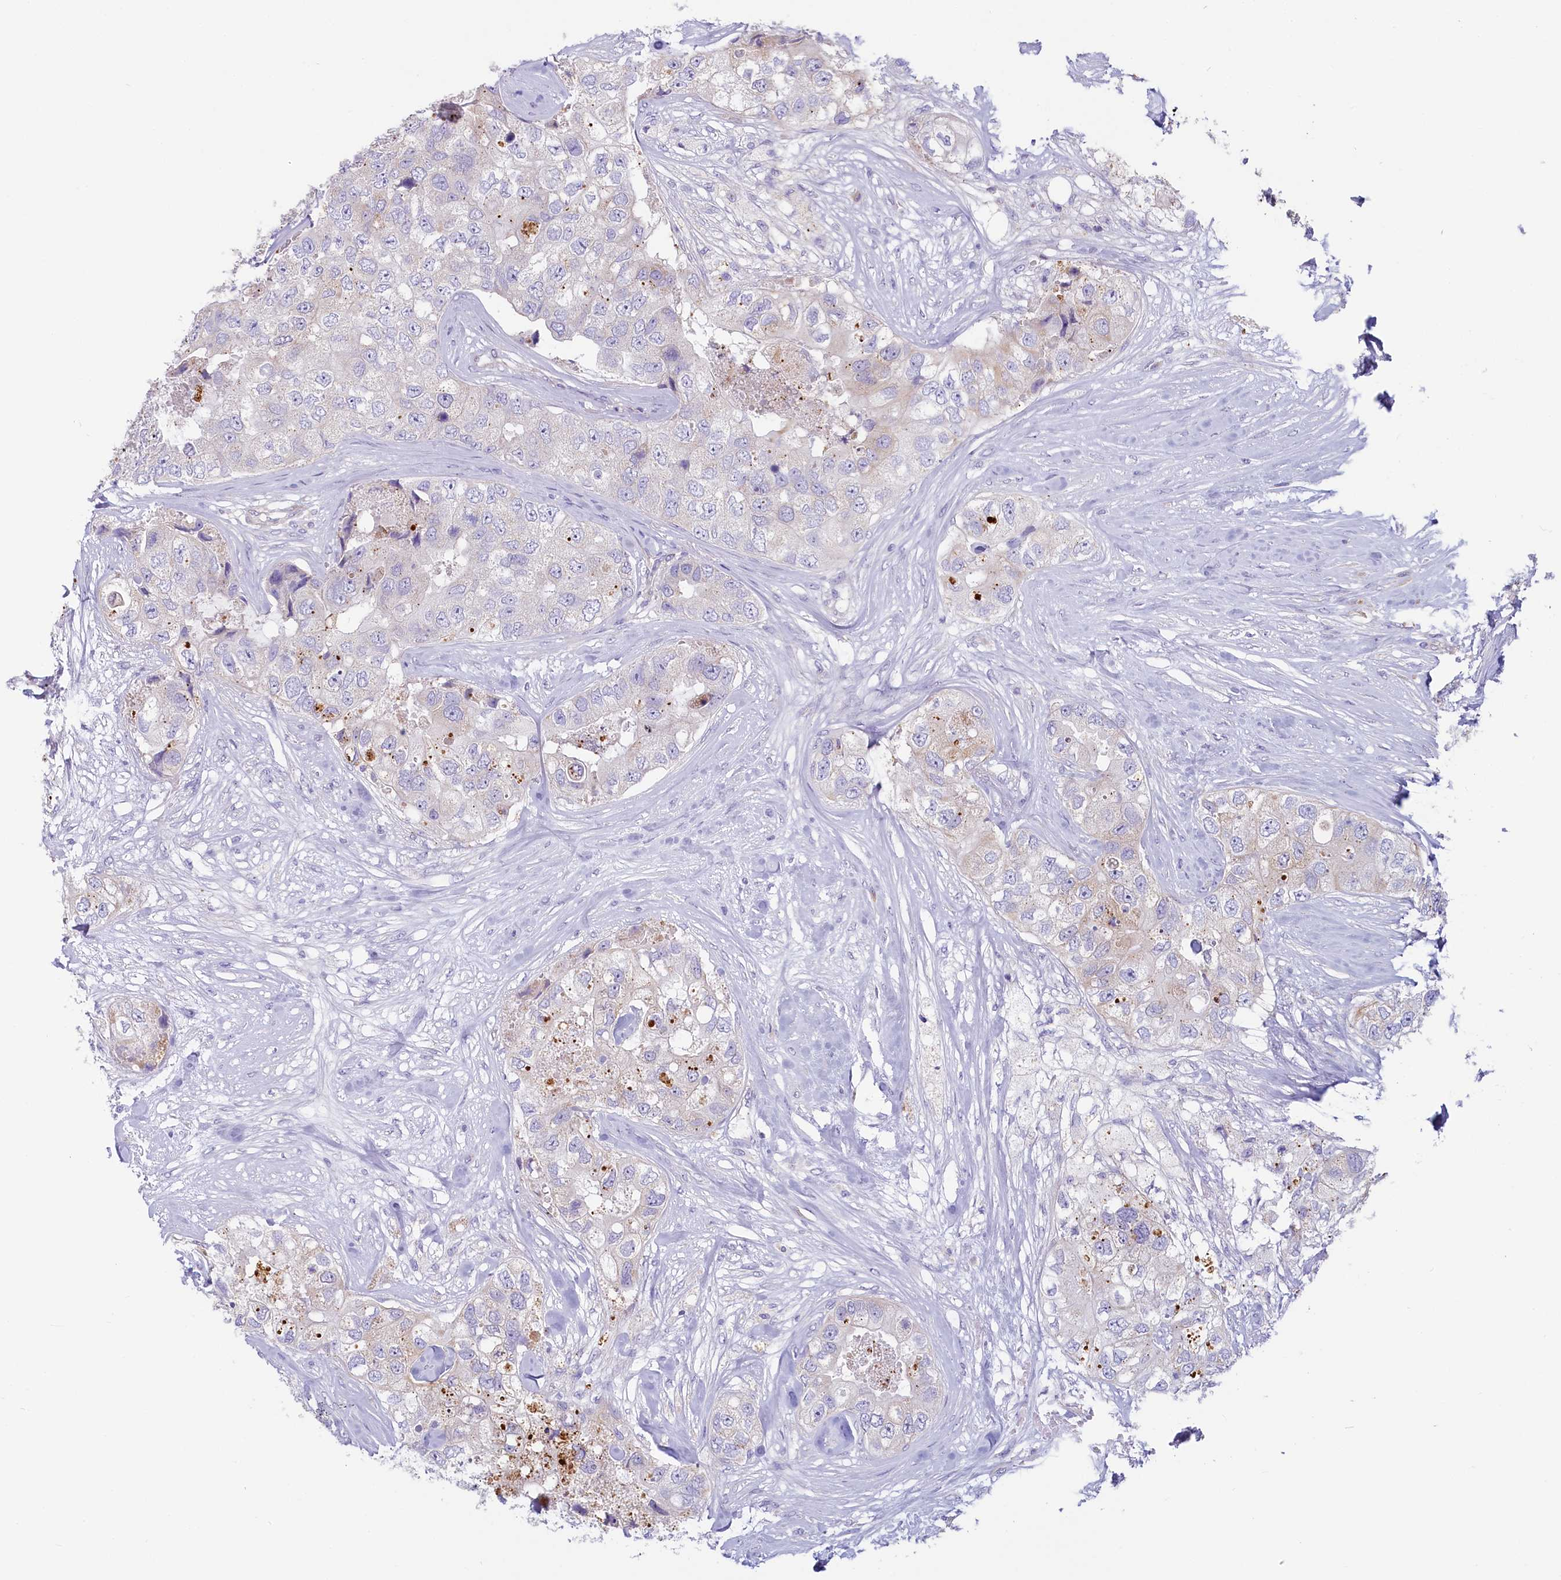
{"staining": {"intensity": "negative", "quantity": "none", "location": "none"}, "tissue": "breast cancer", "cell_type": "Tumor cells", "image_type": "cancer", "snomed": [{"axis": "morphology", "description": "Duct carcinoma"}, {"axis": "topography", "description": "Breast"}], "caption": "Immunohistochemistry (IHC) of human breast intraductal carcinoma exhibits no positivity in tumor cells.", "gene": "LMOD3", "patient": {"sex": "female", "age": 62}}